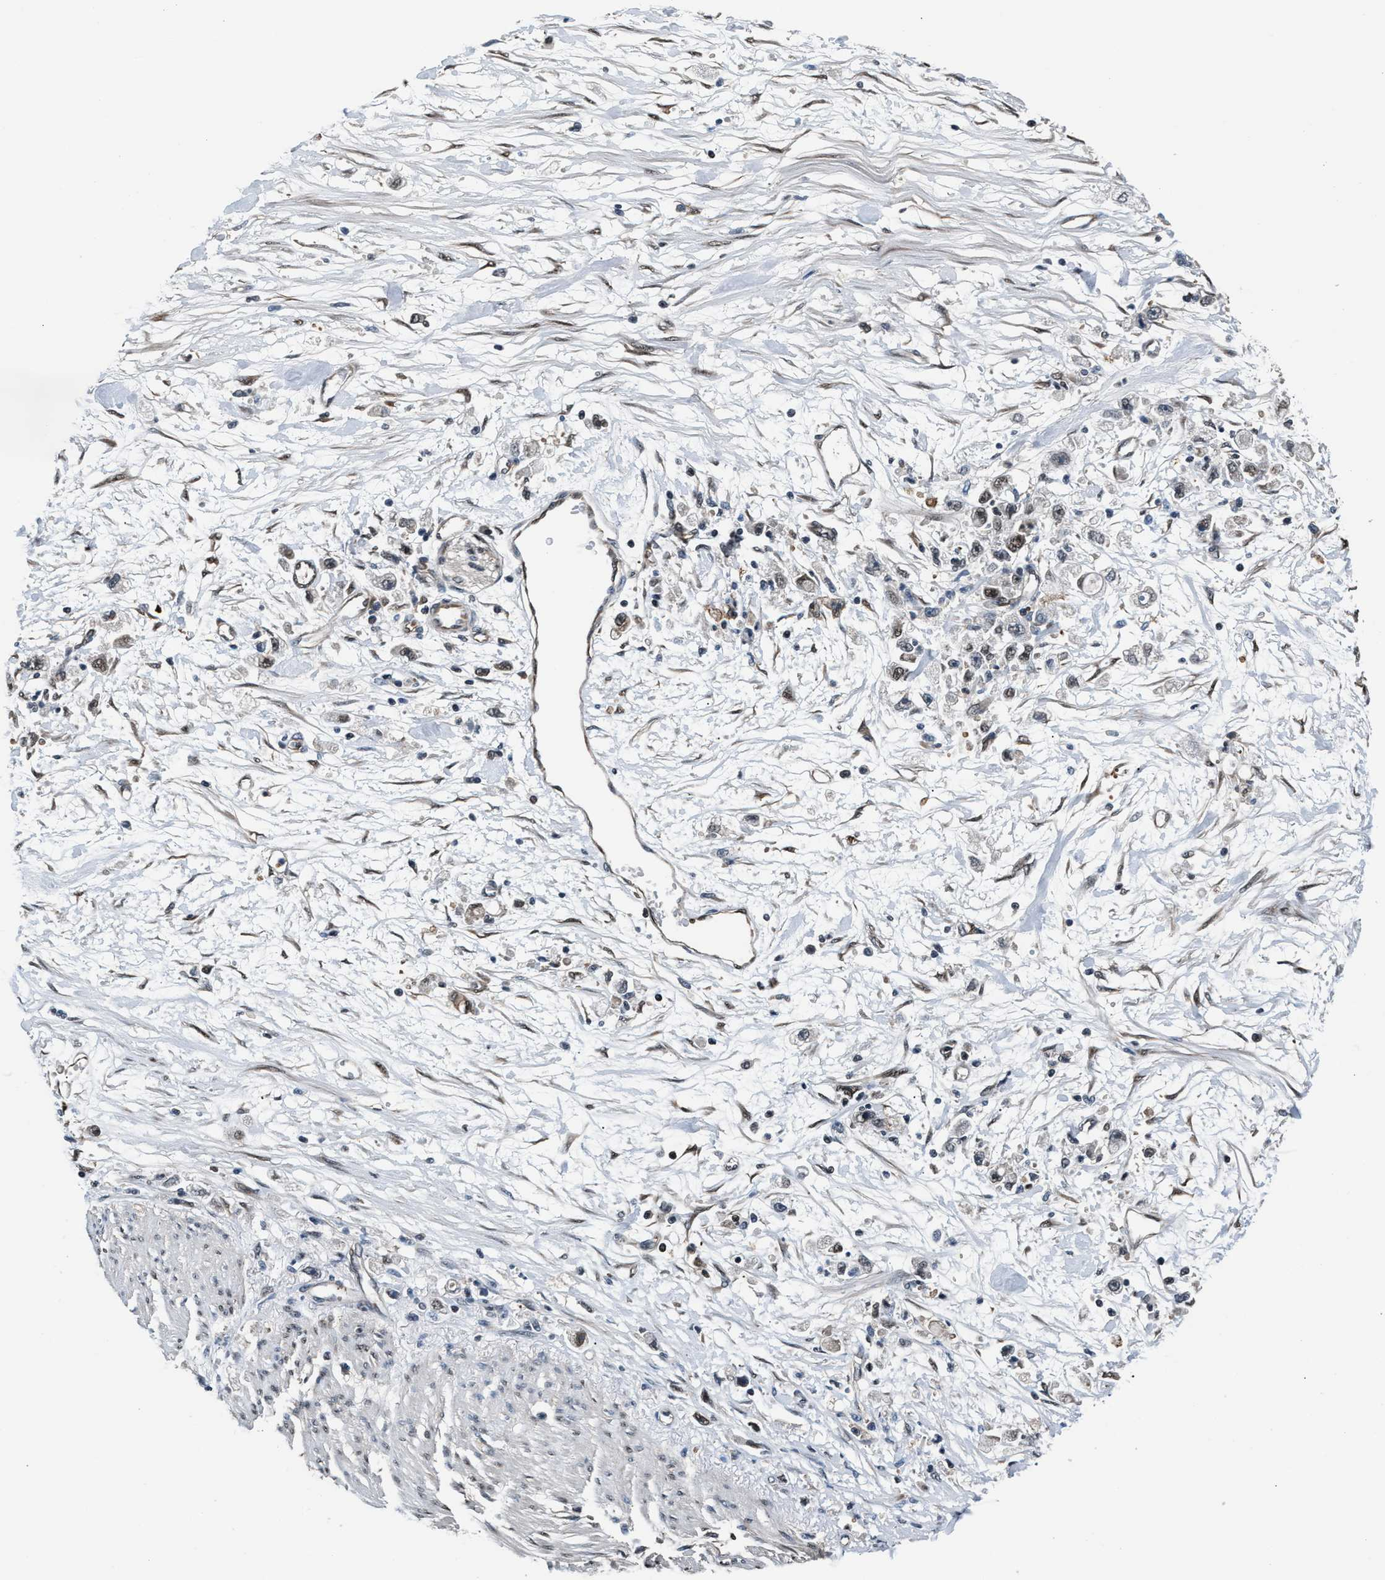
{"staining": {"intensity": "weak", "quantity": "<25%", "location": "nuclear"}, "tissue": "stomach cancer", "cell_type": "Tumor cells", "image_type": "cancer", "snomed": [{"axis": "morphology", "description": "Adenocarcinoma, NOS"}, {"axis": "topography", "description": "Stomach"}], "caption": "Immunohistochemical staining of human stomach cancer exhibits no significant staining in tumor cells. Brightfield microscopy of immunohistochemistry (IHC) stained with DAB (3,3'-diaminobenzidine) (brown) and hematoxylin (blue), captured at high magnification.", "gene": "RBM33", "patient": {"sex": "female", "age": 59}}